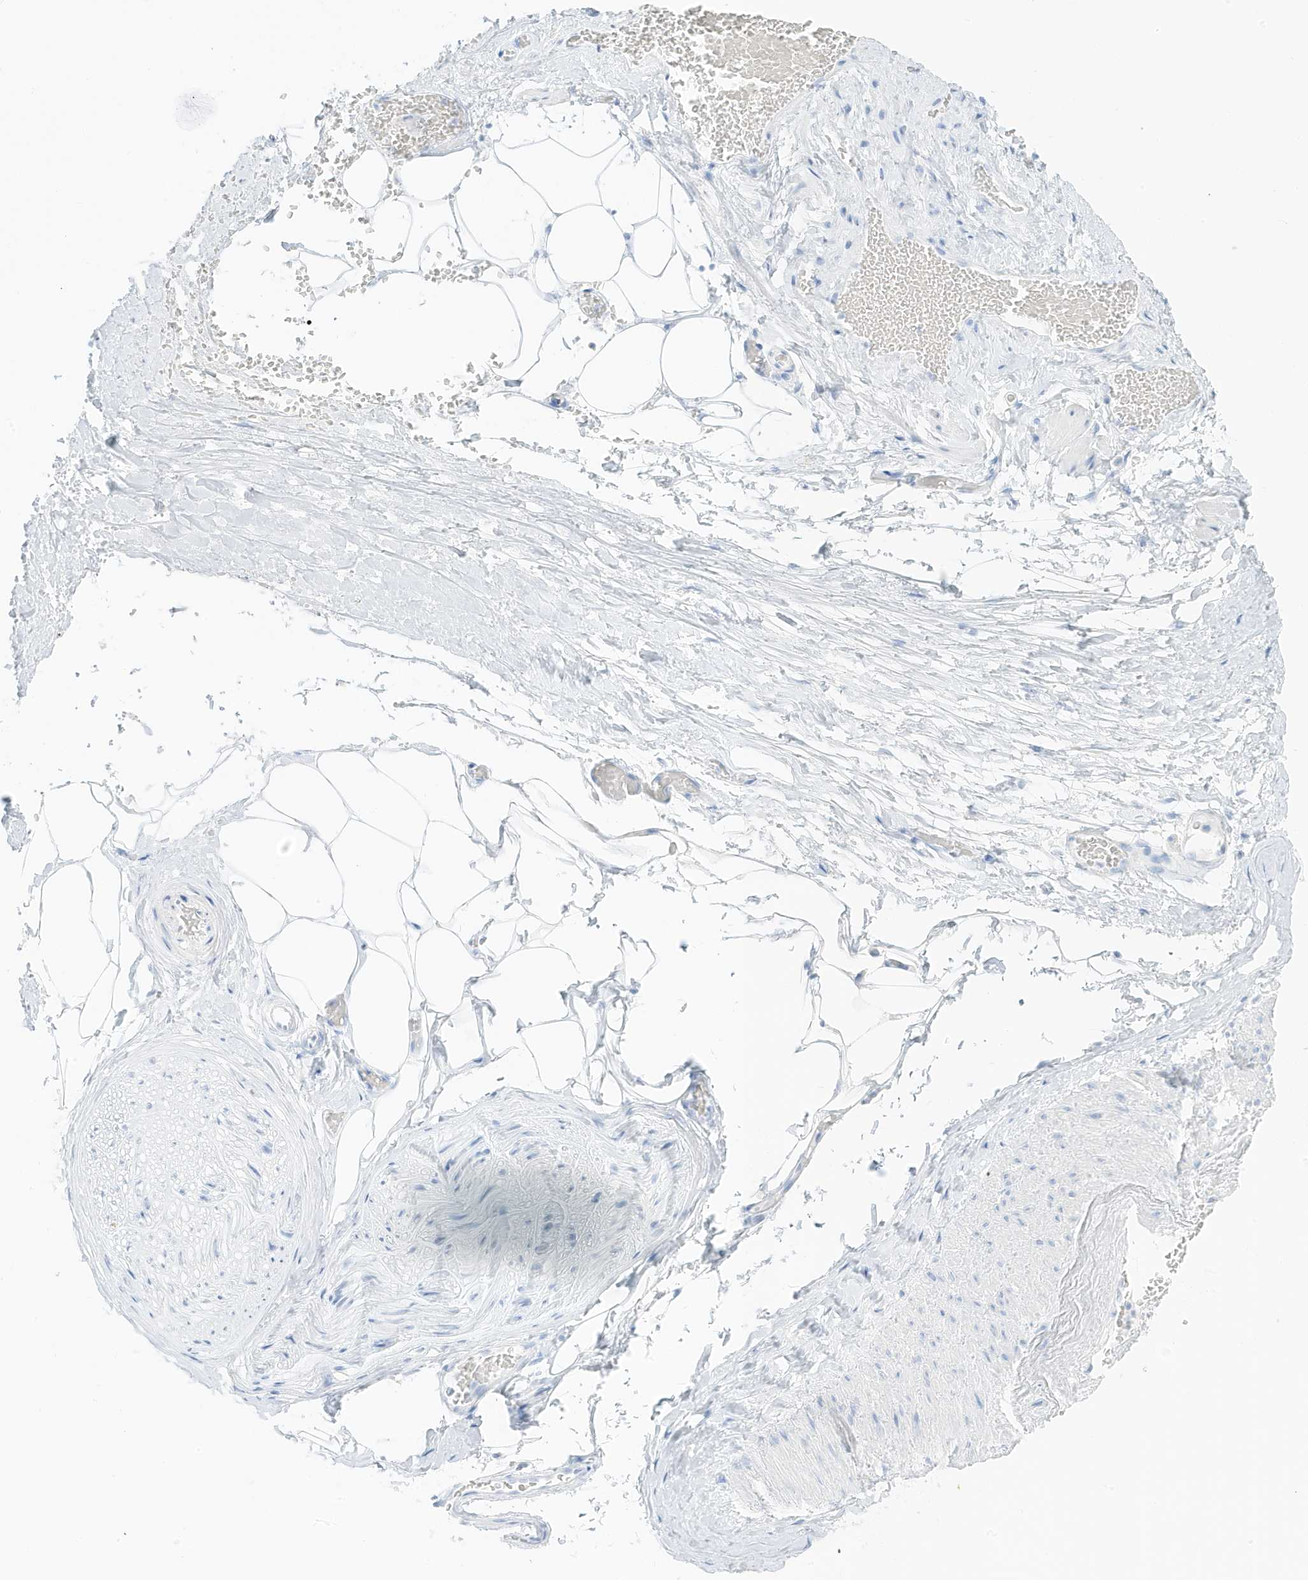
{"staining": {"intensity": "negative", "quantity": "none", "location": "none"}, "tissue": "adipose tissue", "cell_type": "Adipocytes", "image_type": "normal", "snomed": [{"axis": "morphology", "description": "Normal tissue, NOS"}, {"axis": "morphology", "description": "Adenocarcinoma, Low grade"}, {"axis": "topography", "description": "Prostate"}, {"axis": "topography", "description": "Peripheral nerve tissue"}], "caption": "Immunohistochemistry histopathology image of unremarkable adipose tissue: adipose tissue stained with DAB (3,3'-diaminobenzidine) demonstrates no significant protein positivity in adipocytes. (Stains: DAB (3,3'-diaminobenzidine) immunohistochemistry with hematoxylin counter stain, Microscopy: brightfield microscopy at high magnification).", "gene": "SLC22A13", "patient": {"sex": "male", "age": 63}}